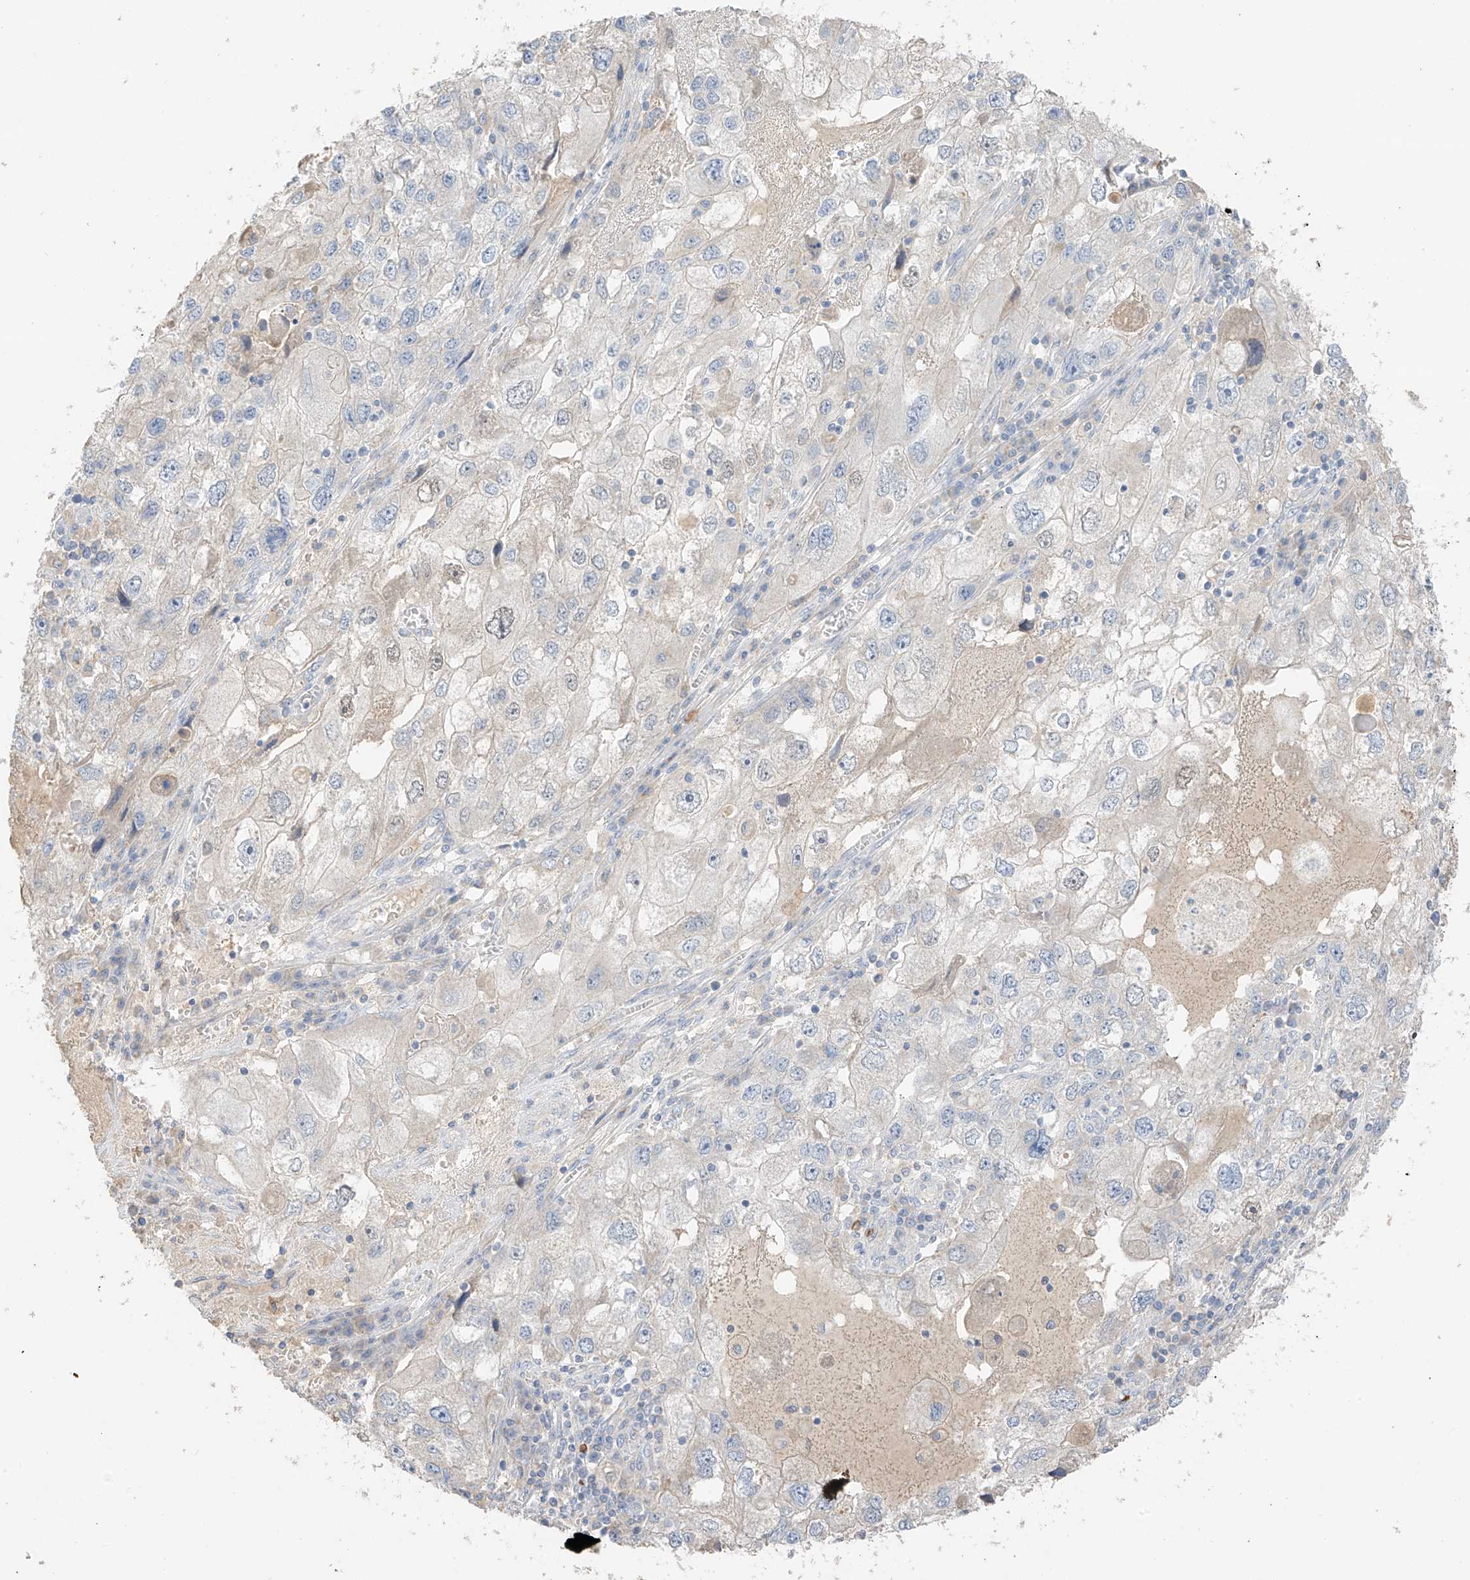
{"staining": {"intensity": "negative", "quantity": "none", "location": "none"}, "tissue": "endometrial cancer", "cell_type": "Tumor cells", "image_type": "cancer", "snomed": [{"axis": "morphology", "description": "Adenocarcinoma, NOS"}, {"axis": "topography", "description": "Endometrium"}], "caption": "Immunohistochemical staining of human endometrial cancer displays no significant staining in tumor cells. Nuclei are stained in blue.", "gene": "CAPN13", "patient": {"sex": "female", "age": 49}}